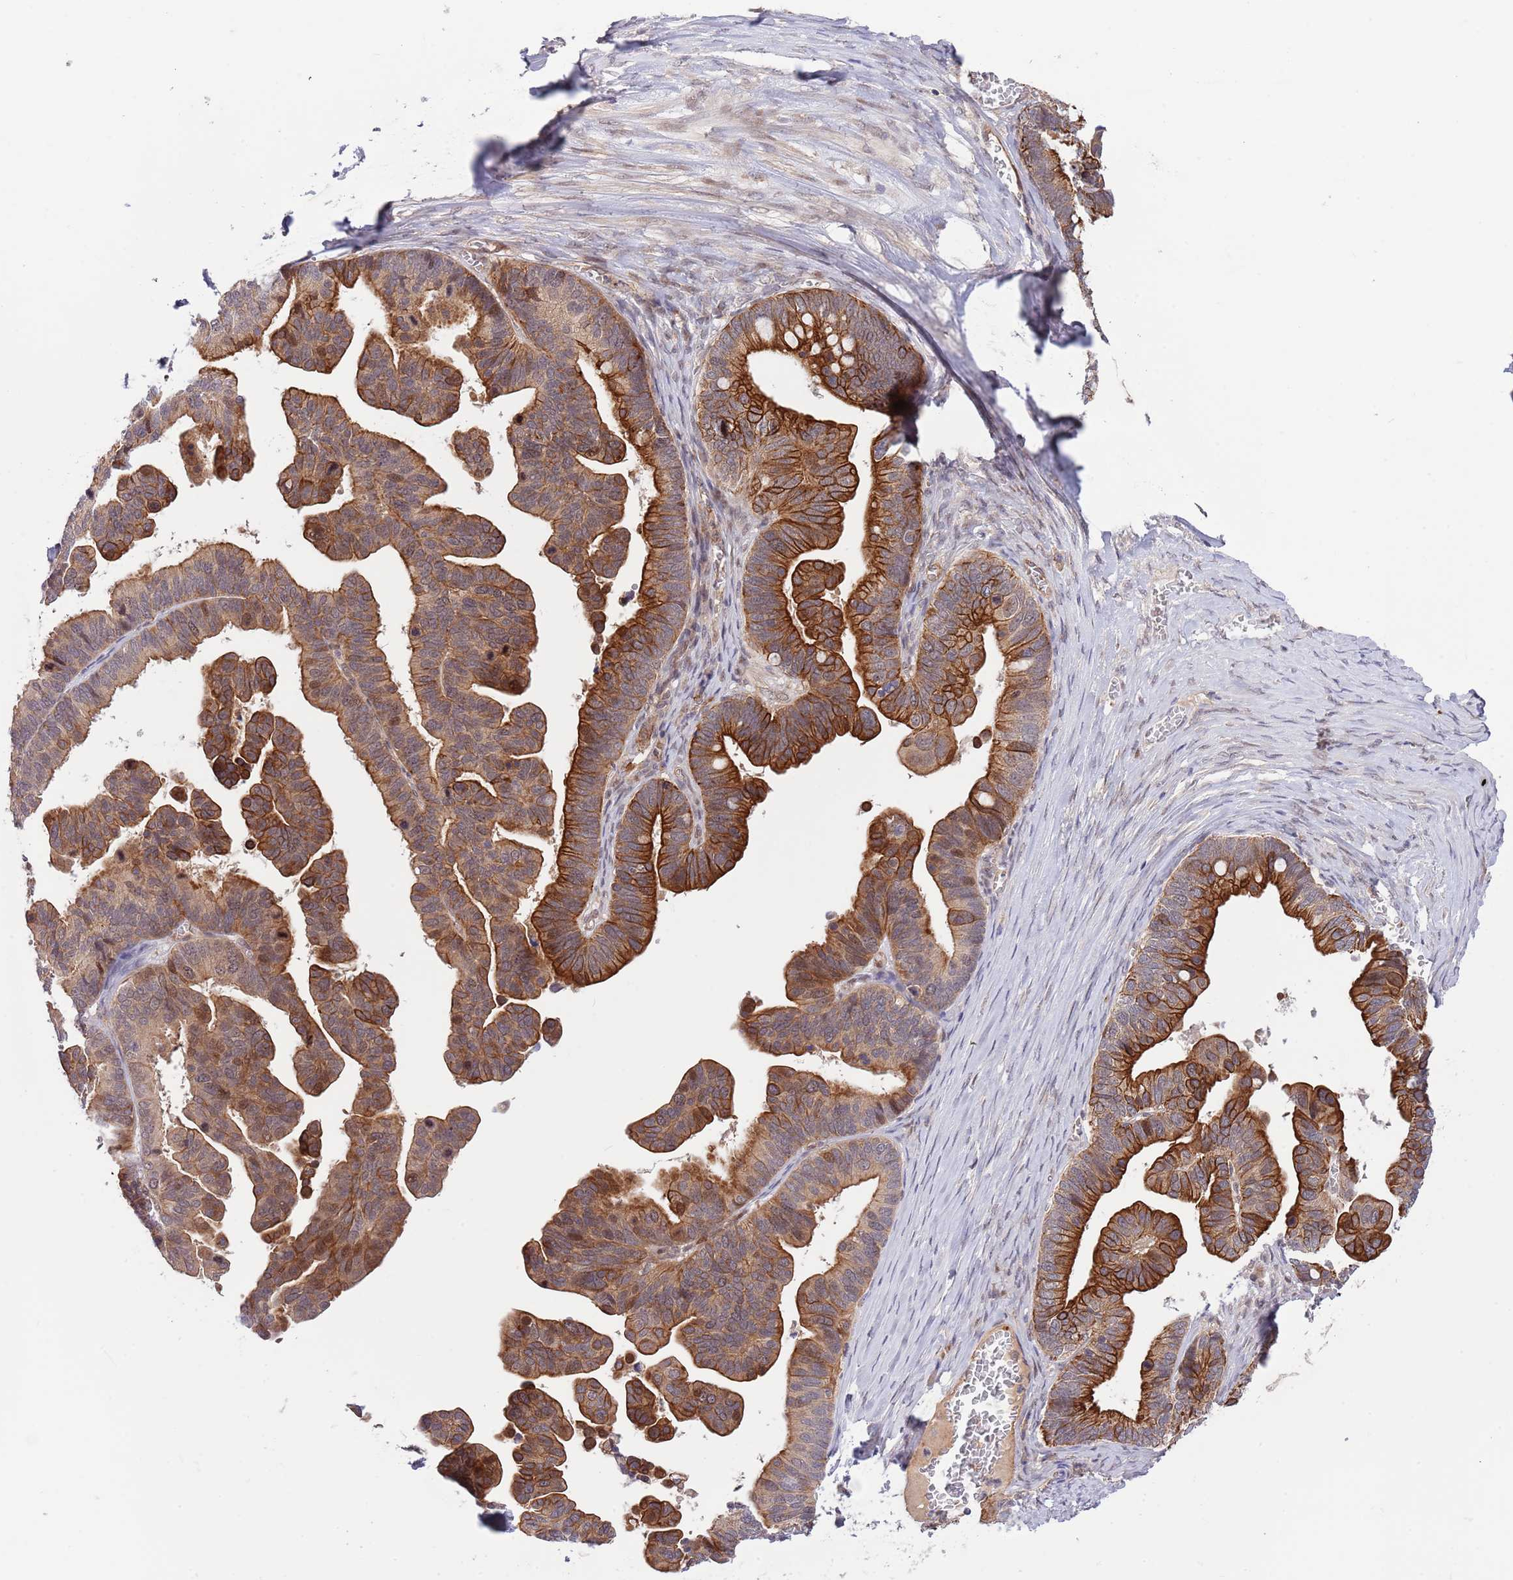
{"staining": {"intensity": "strong", "quantity": ">75%", "location": "cytoplasmic/membranous"}, "tissue": "ovarian cancer", "cell_type": "Tumor cells", "image_type": "cancer", "snomed": [{"axis": "morphology", "description": "Cystadenocarcinoma, serous, NOS"}, {"axis": "topography", "description": "Ovary"}], "caption": "IHC (DAB) staining of human serous cystadenocarcinoma (ovarian) shows strong cytoplasmic/membranous protein positivity in about >75% of tumor cells.", "gene": "PRR16", "patient": {"sex": "female", "age": 56}}